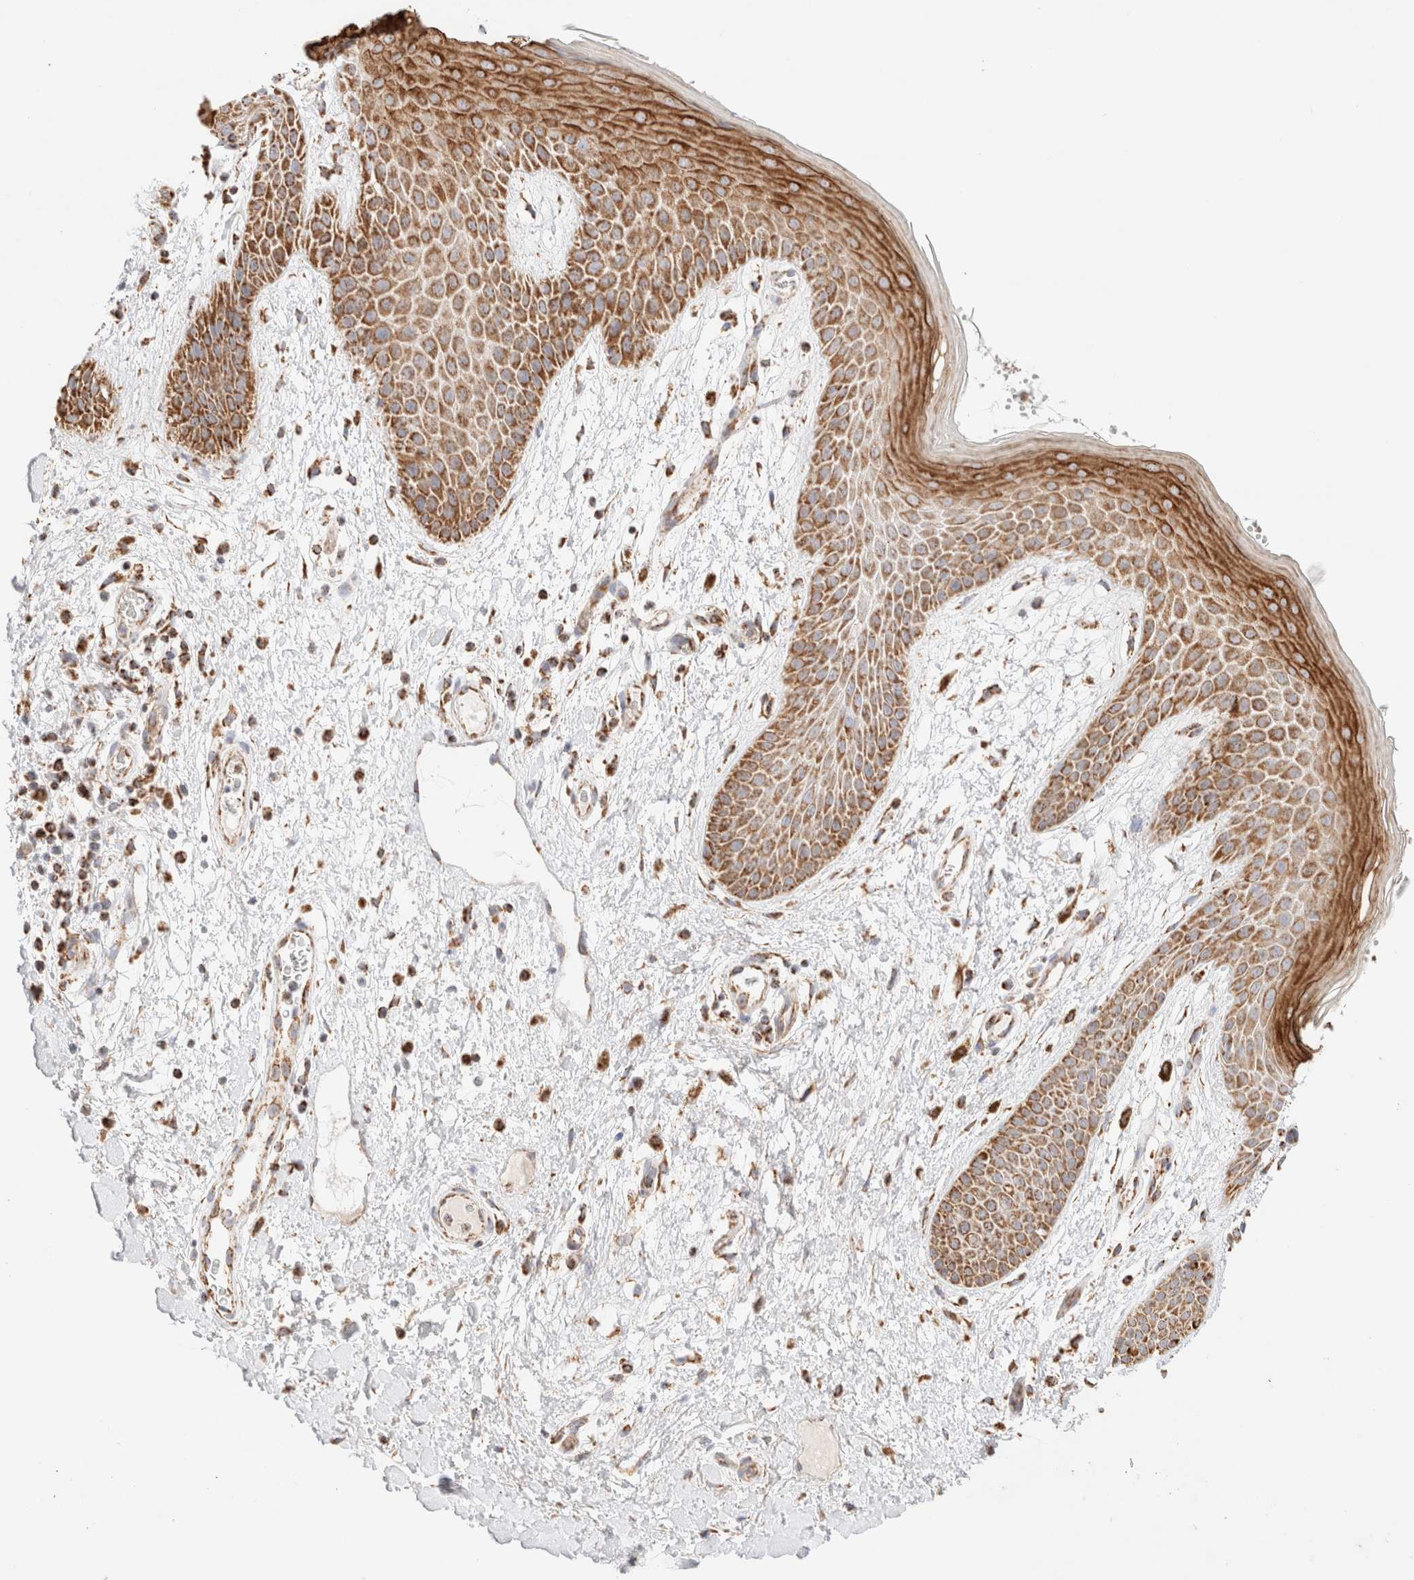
{"staining": {"intensity": "strong", "quantity": ">75%", "location": "cytoplasmic/membranous"}, "tissue": "skin", "cell_type": "Epidermal cells", "image_type": "normal", "snomed": [{"axis": "morphology", "description": "Normal tissue, NOS"}, {"axis": "topography", "description": "Anal"}], "caption": "A high-resolution photomicrograph shows immunohistochemistry (IHC) staining of benign skin, which reveals strong cytoplasmic/membranous staining in about >75% of epidermal cells. (IHC, brightfield microscopy, high magnification).", "gene": "PHB2", "patient": {"sex": "male", "age": 74}}